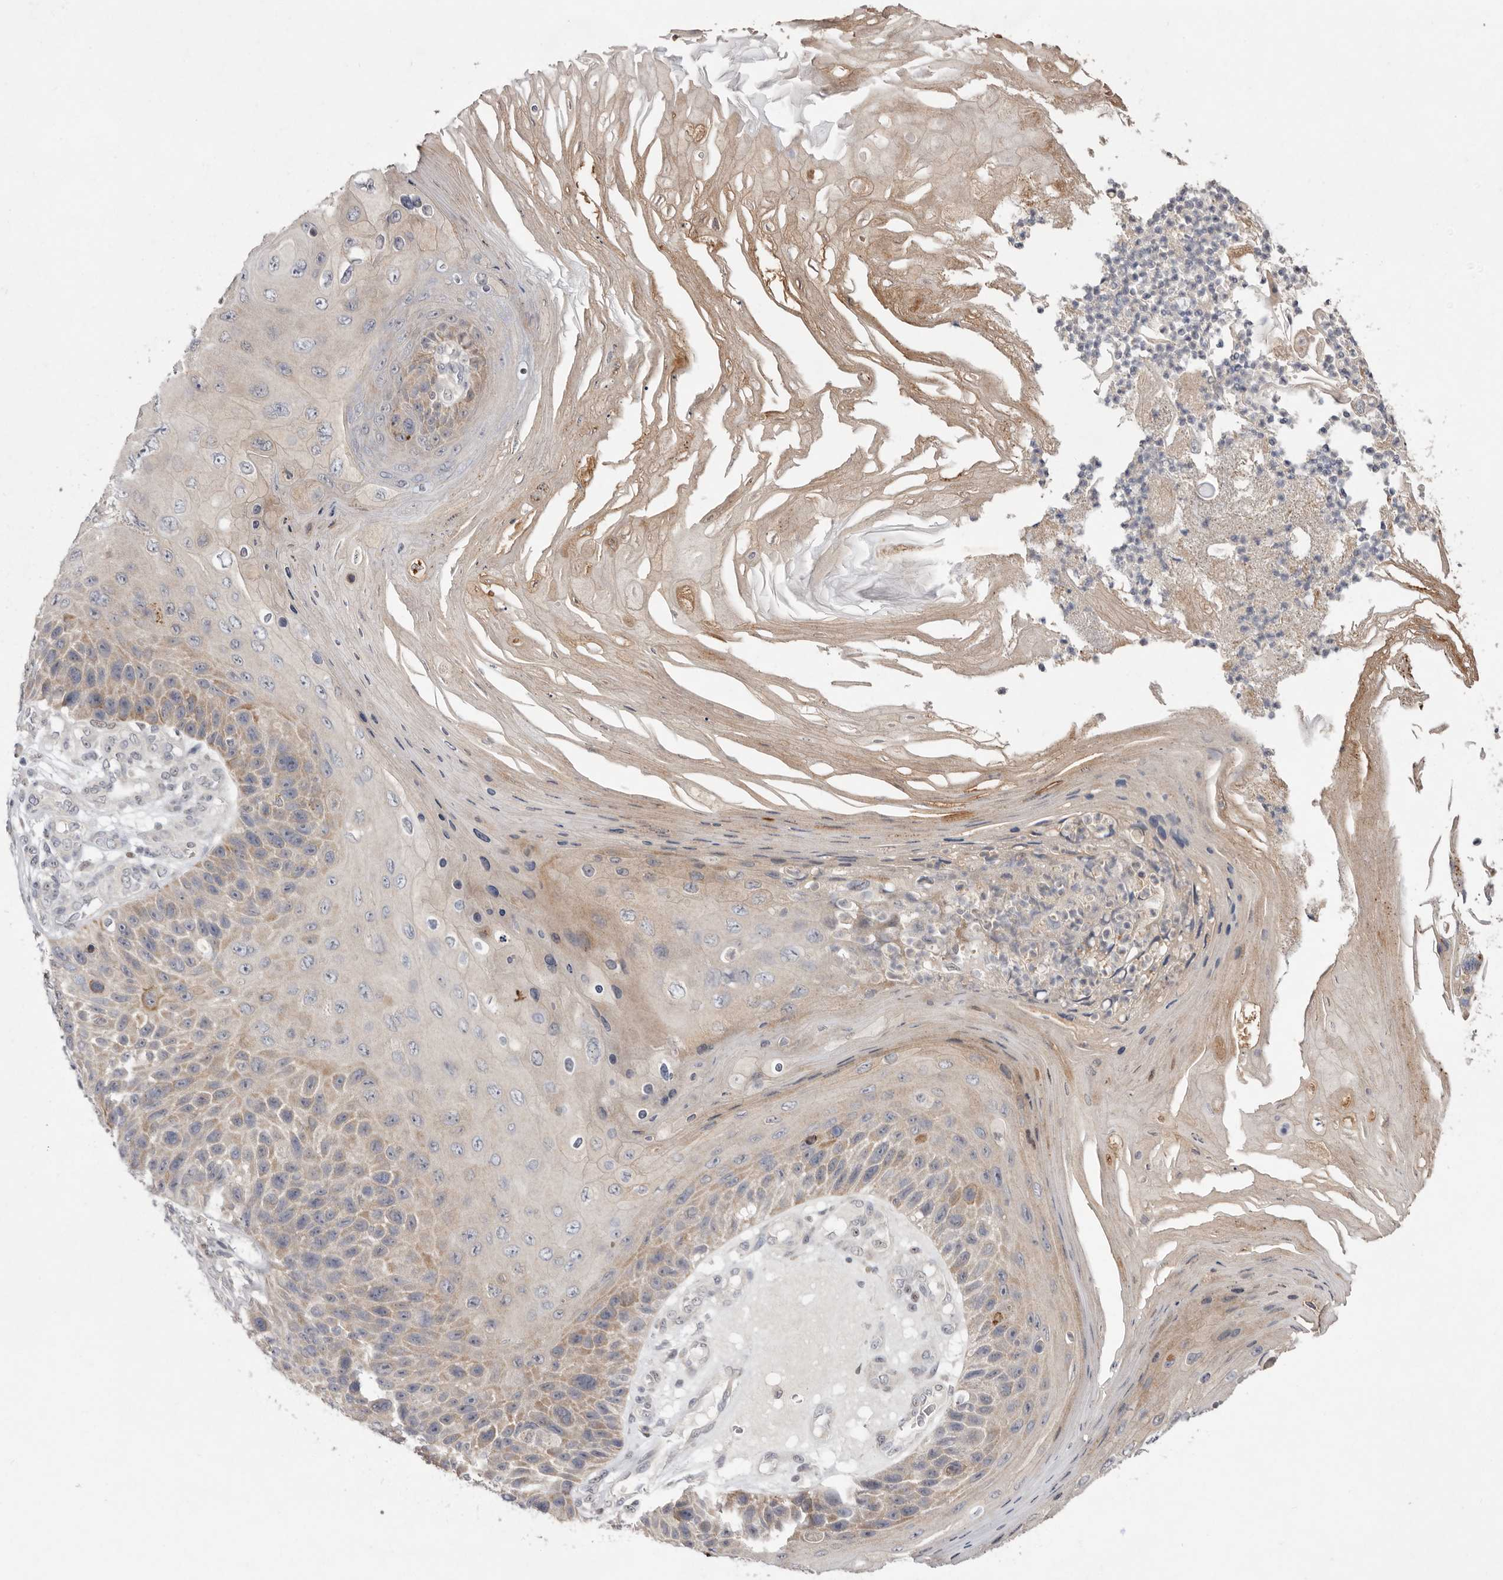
{"staining": {"intensity": "weak", "quantity": ">75%", "location": "cytoplasmic/membranous"}, "tissue": "skin cancer", "cell_type": "Tumor cells", "image_type": "cancer", "snomed": [{"axis": "morphology", "description": "Squamous cell carcinoma, NOS"}, {"axis": "topography", "description": "Skin"}], "caption": "This image reveals IHC staining of squamous cell carcinoma (skin), with low weak cytoplasmic/membranous staining in about >75% of tumor cells.", "gene": "TADA1", "patient": {"sex": "female", "age": 88}}